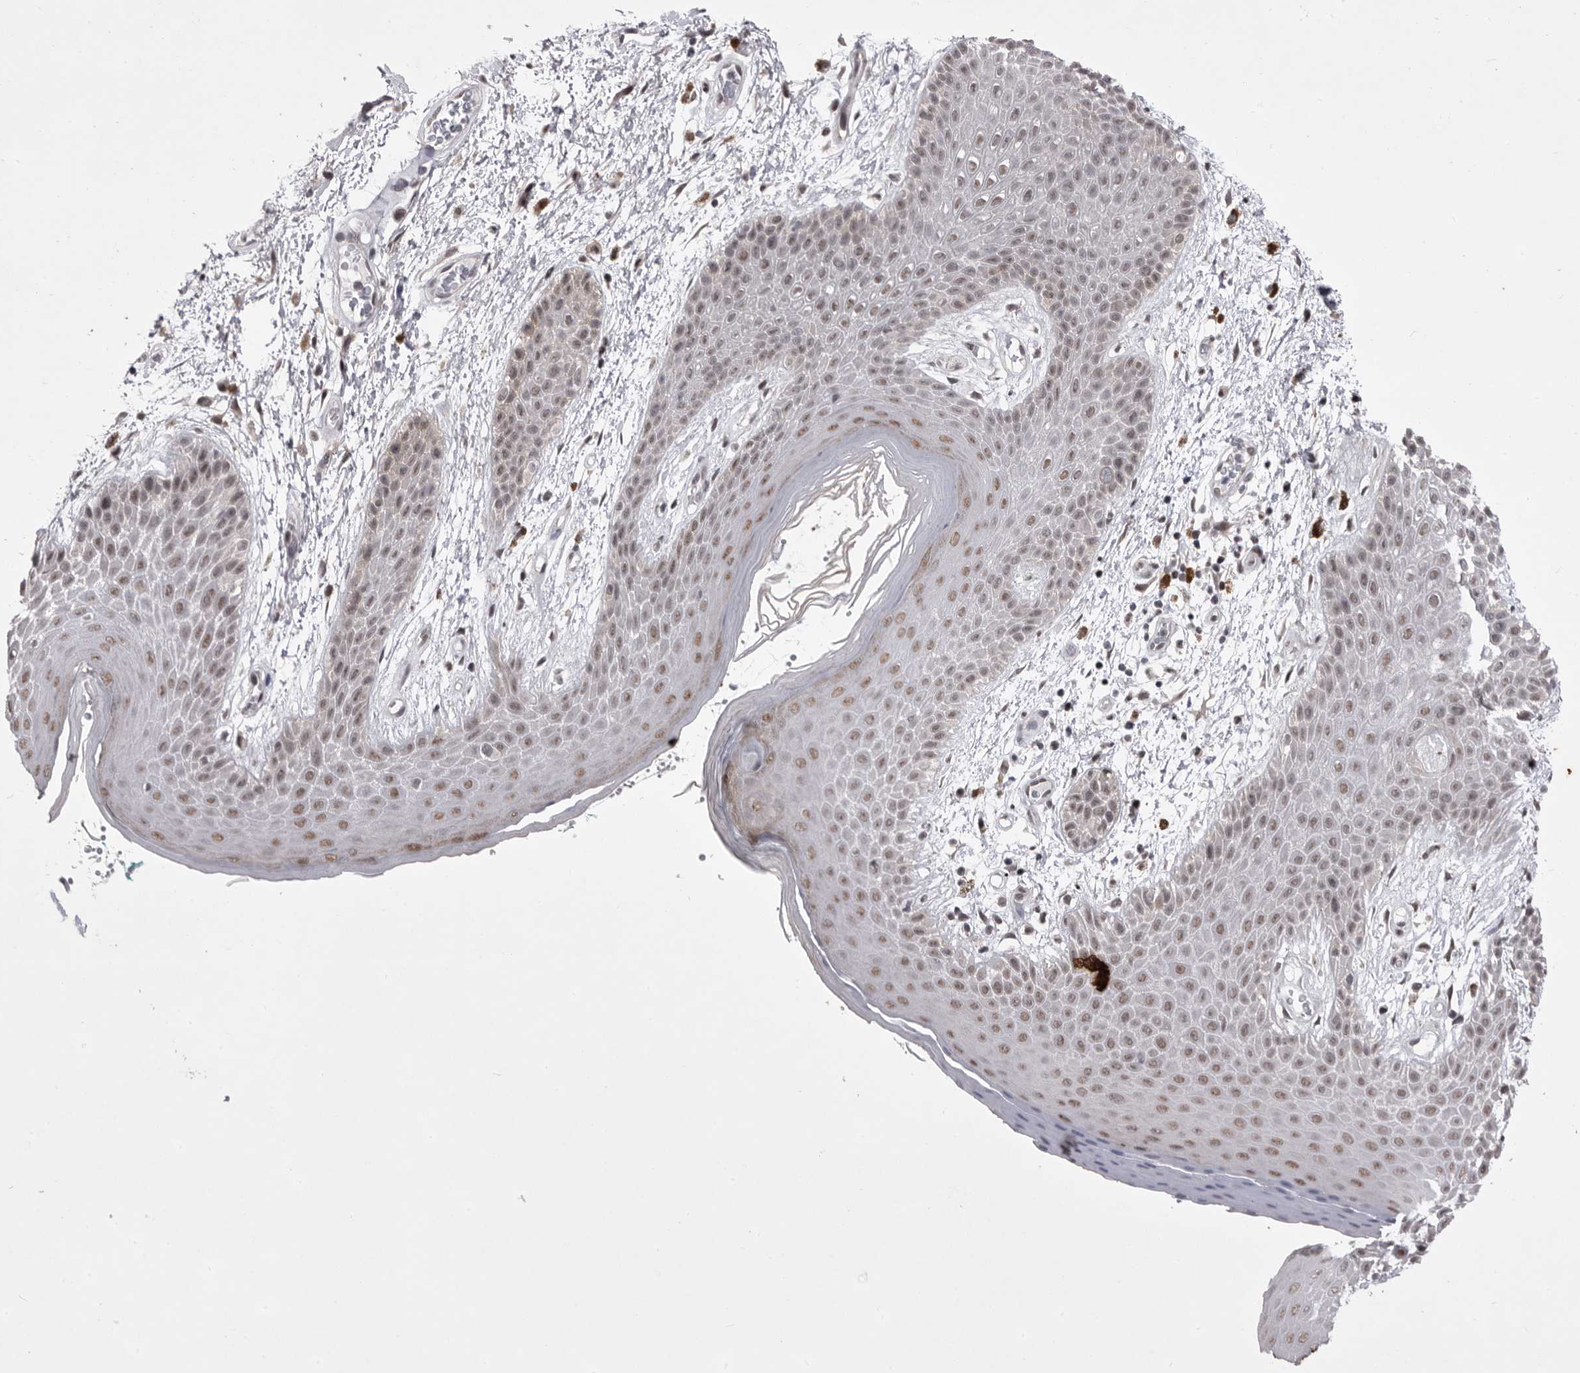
{"staining": {"intensity": "weak", "quantity": "25%-75%", "location": "nuclear"}, "tissue": "skin", "cell_type": "Epidermal cells", "image_type": "normal", "snomed": [{"axis": "morphology", "description": "Normal tissue, NOS"}, {"axis": "topography", "description": "Anal"}], "caption": "This image shows normal skin stained with immunohistochemistry (IHC) to label a protein in brown. The nuclear of epidermal cells show weak positivity for the protein. Nuclei are counter-stained blue.", "gene": "PRPF3", "patient": {"sex": "male", "age": 74}}